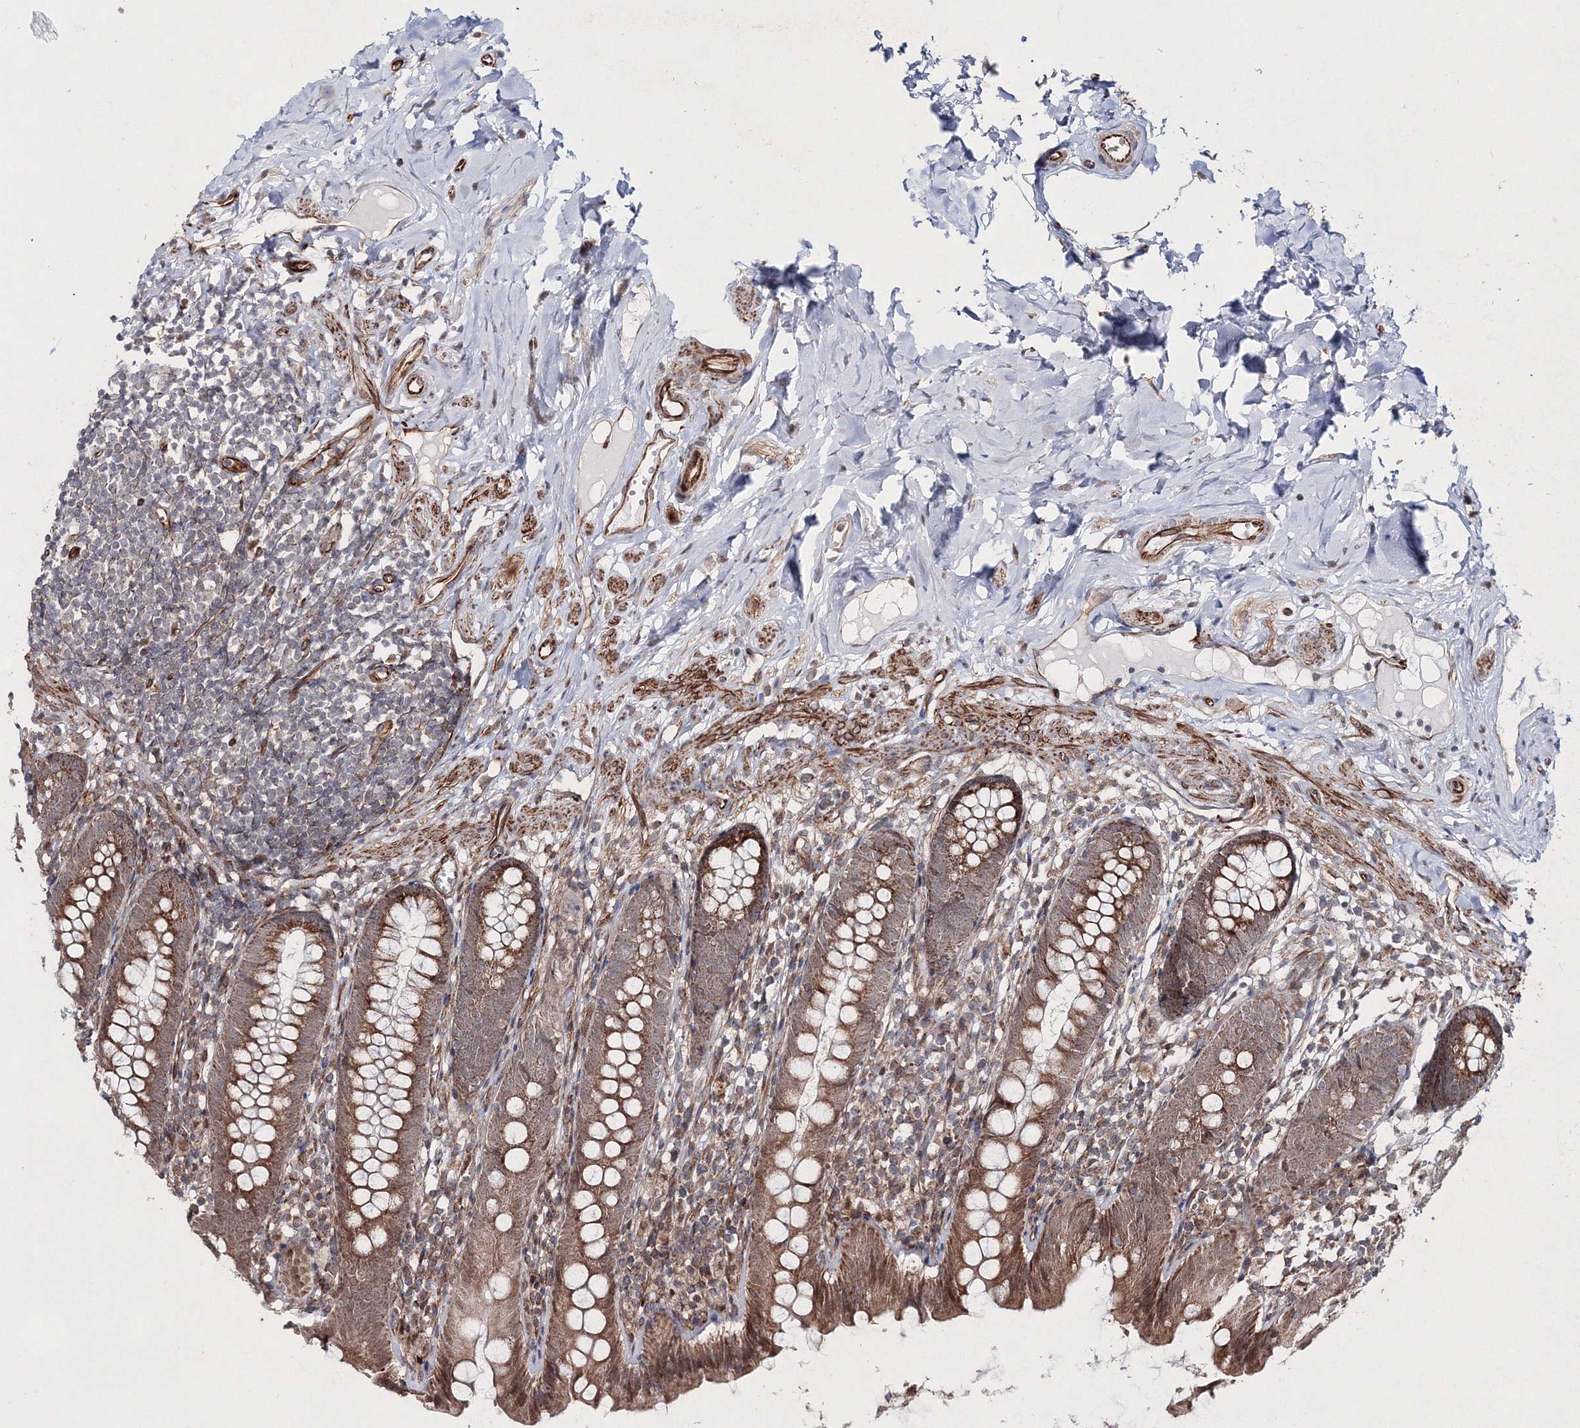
{"staining": {"intensity": "moderate", "quantity": ">75%", "location": "cytoplasmic/membranous,nuclear"}, "tissue": "appendix", "cell_type": "Glandular cells", "image_type": "normal", "snomed": [{"axis": "morphology", "description": "Normal tissue, NOS"}, {"axis": "topography", "description": "Appendix"}], "caption": "A high-resolution micrograph shows immunohistochemistry (IHC) staining of benign appendix, which demonstrates moderate cytoplasmic/membranous,nuclear positivity in about >75% of glandular cells.", "gene": "SNIP1", "patient": {"sex": "male", "age": 52}}